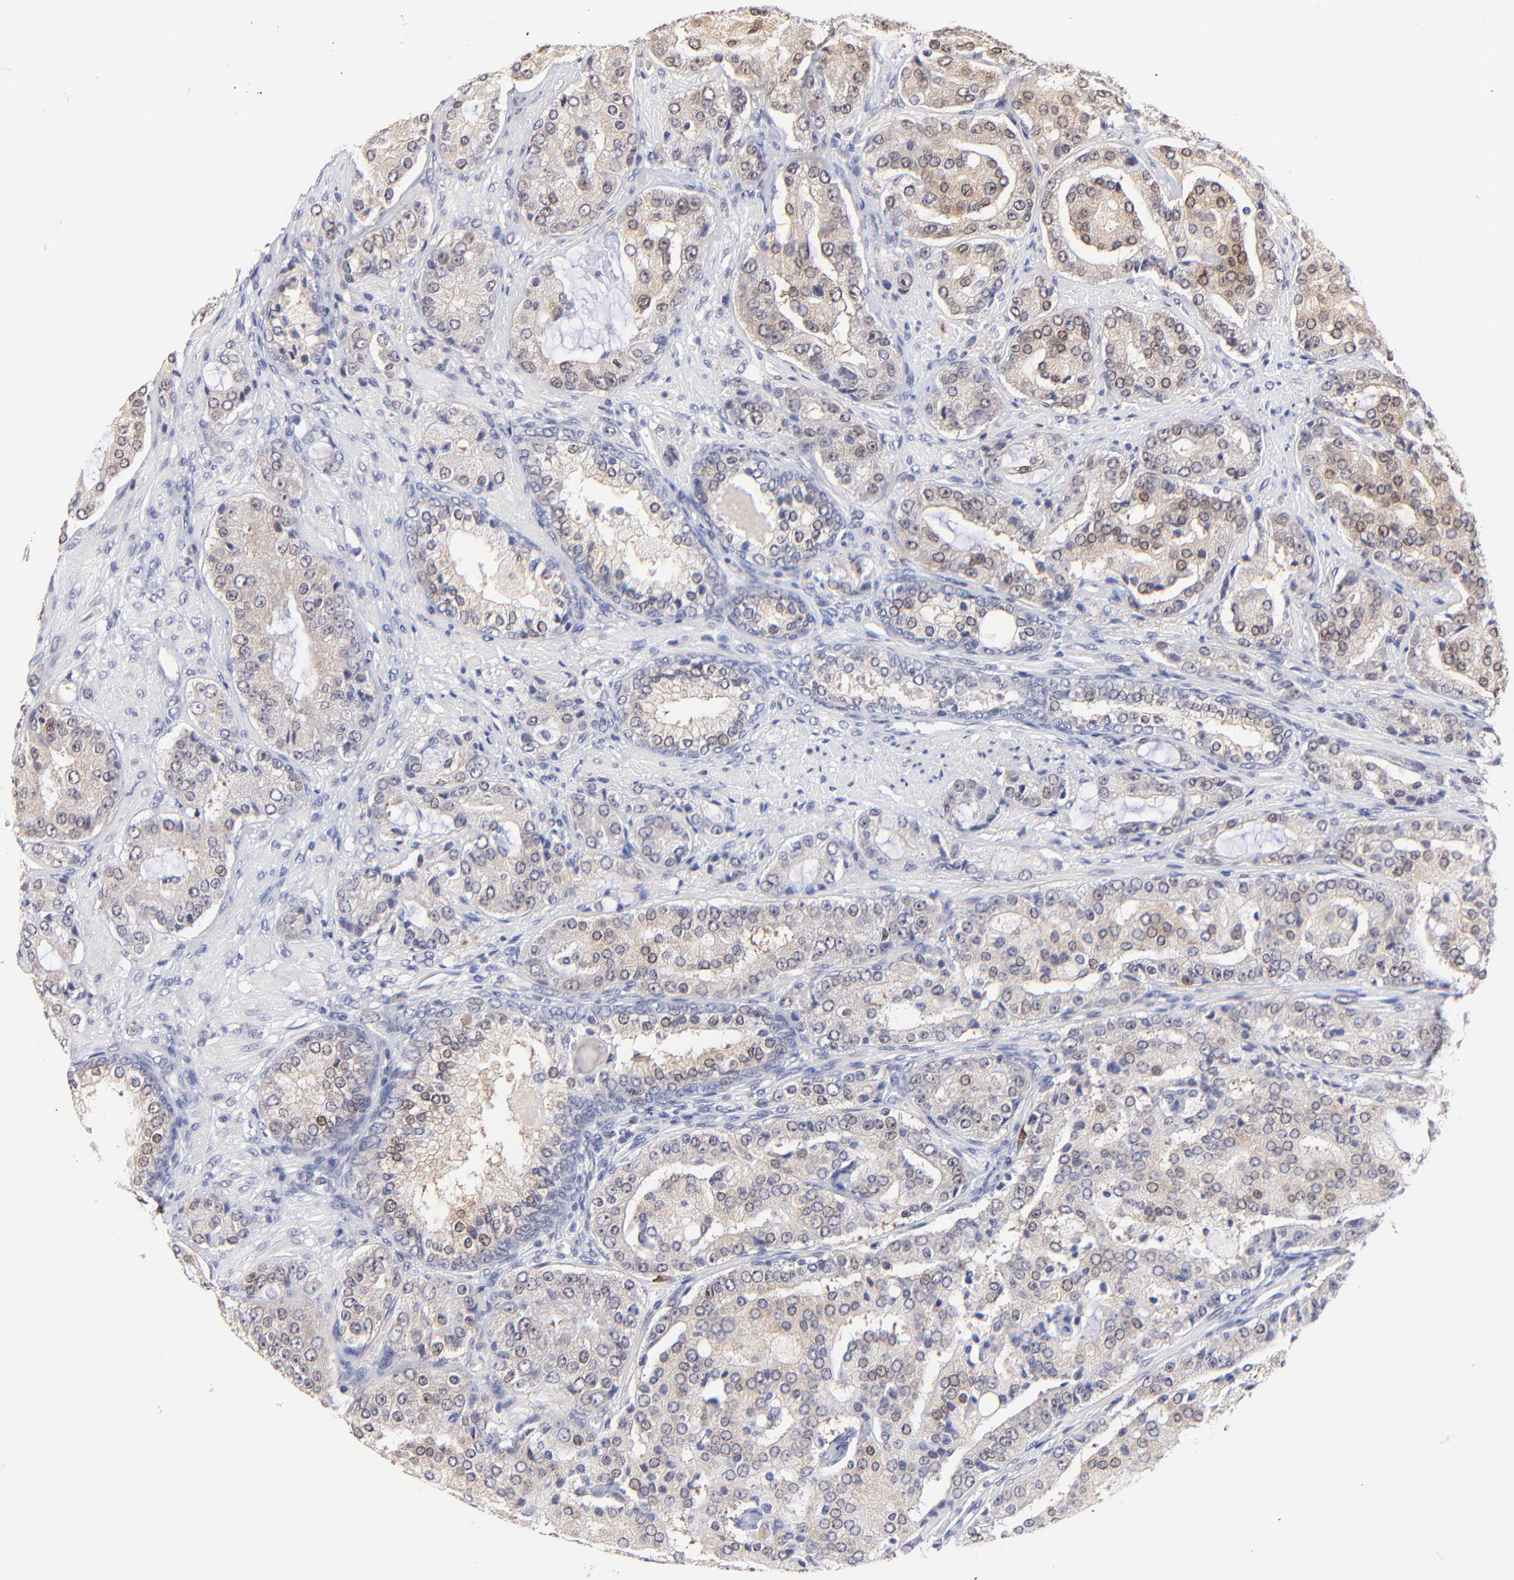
{"staining": {"intensity": "weak", "quantity": ">75%", "location": "cytoplasmic/membranous"}, "tissue": "prostate cancer", "cell_type": "Tumor cells", "image_type": "cancer", "snomed": [{"axis": "morphology", "description": "Adenocarcinoma, High grade"}, {"axis": "topography", "description": "Prostate"}], "caption": "An IHC micrograph of neoplastic tissue is shown. Protein staining in brown labels weak cytoplasmic/membranous positivity in high-grade adenocarcinoma (prostate) within tumor cells.", "gene": "ZNF155", "patient": {"sex": "male", "age": 72}}